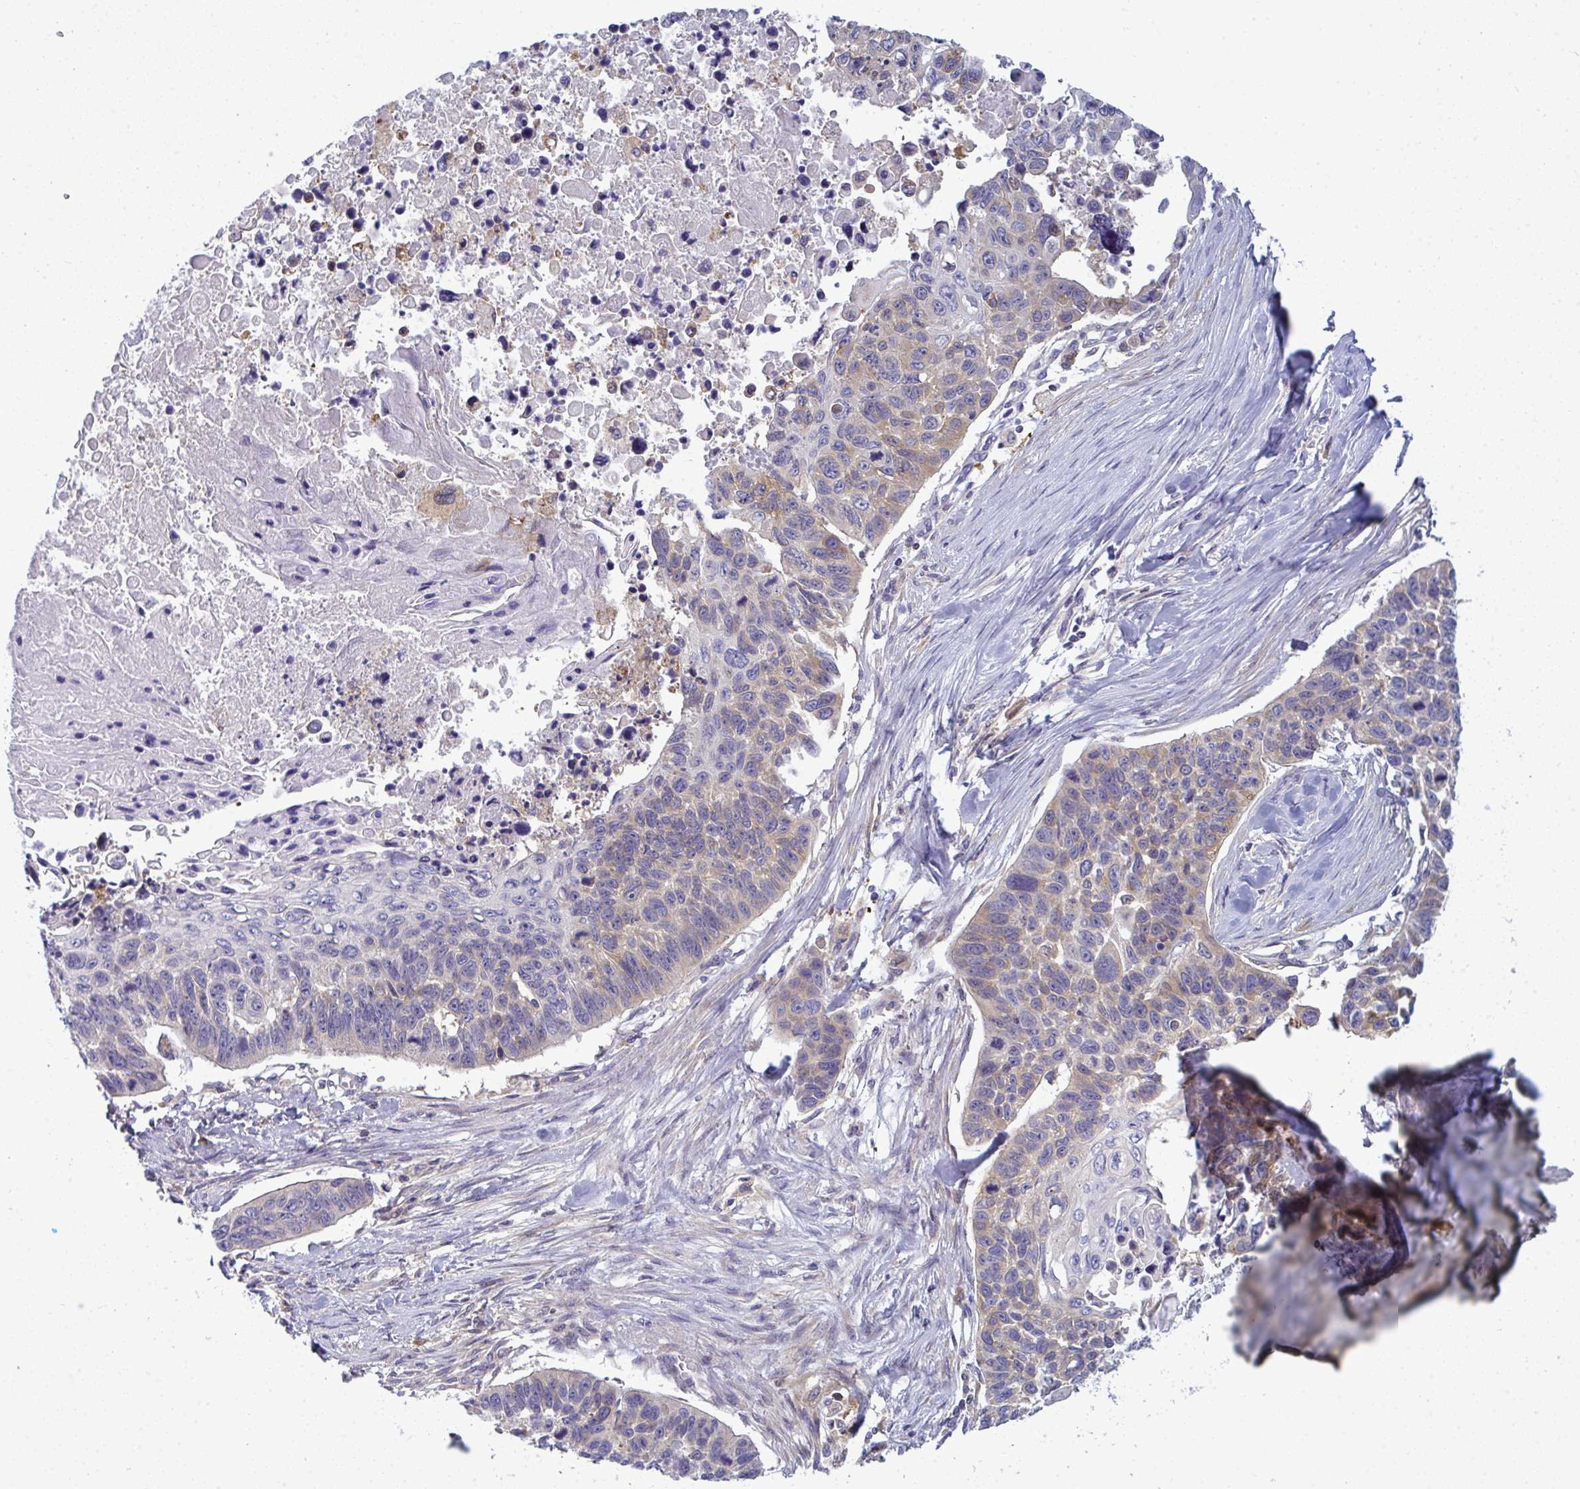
{"staining": {"intensity": "weak", "quantity": ">75%", "location": "cytoplasmic/membranous"}, "tissue": "lung cancer", "cell_type": "Tumor cells", "image_type": "cancer", "snomed": [{"axis": "morphology", "description": "Squamous cell carcinoma, NOS"}, {"axis": "topography", "description": "Lung"}], "caption": "Squamous cell carcinoma (lung) stained with immunohistochemistry displays weak cytoplasmic/membranous positivity in approximately >75% of tumor cells. Nuclei are stained in blue.", "gene": "SLC30A6", "patient": {"sex": "male", "age": 62}}